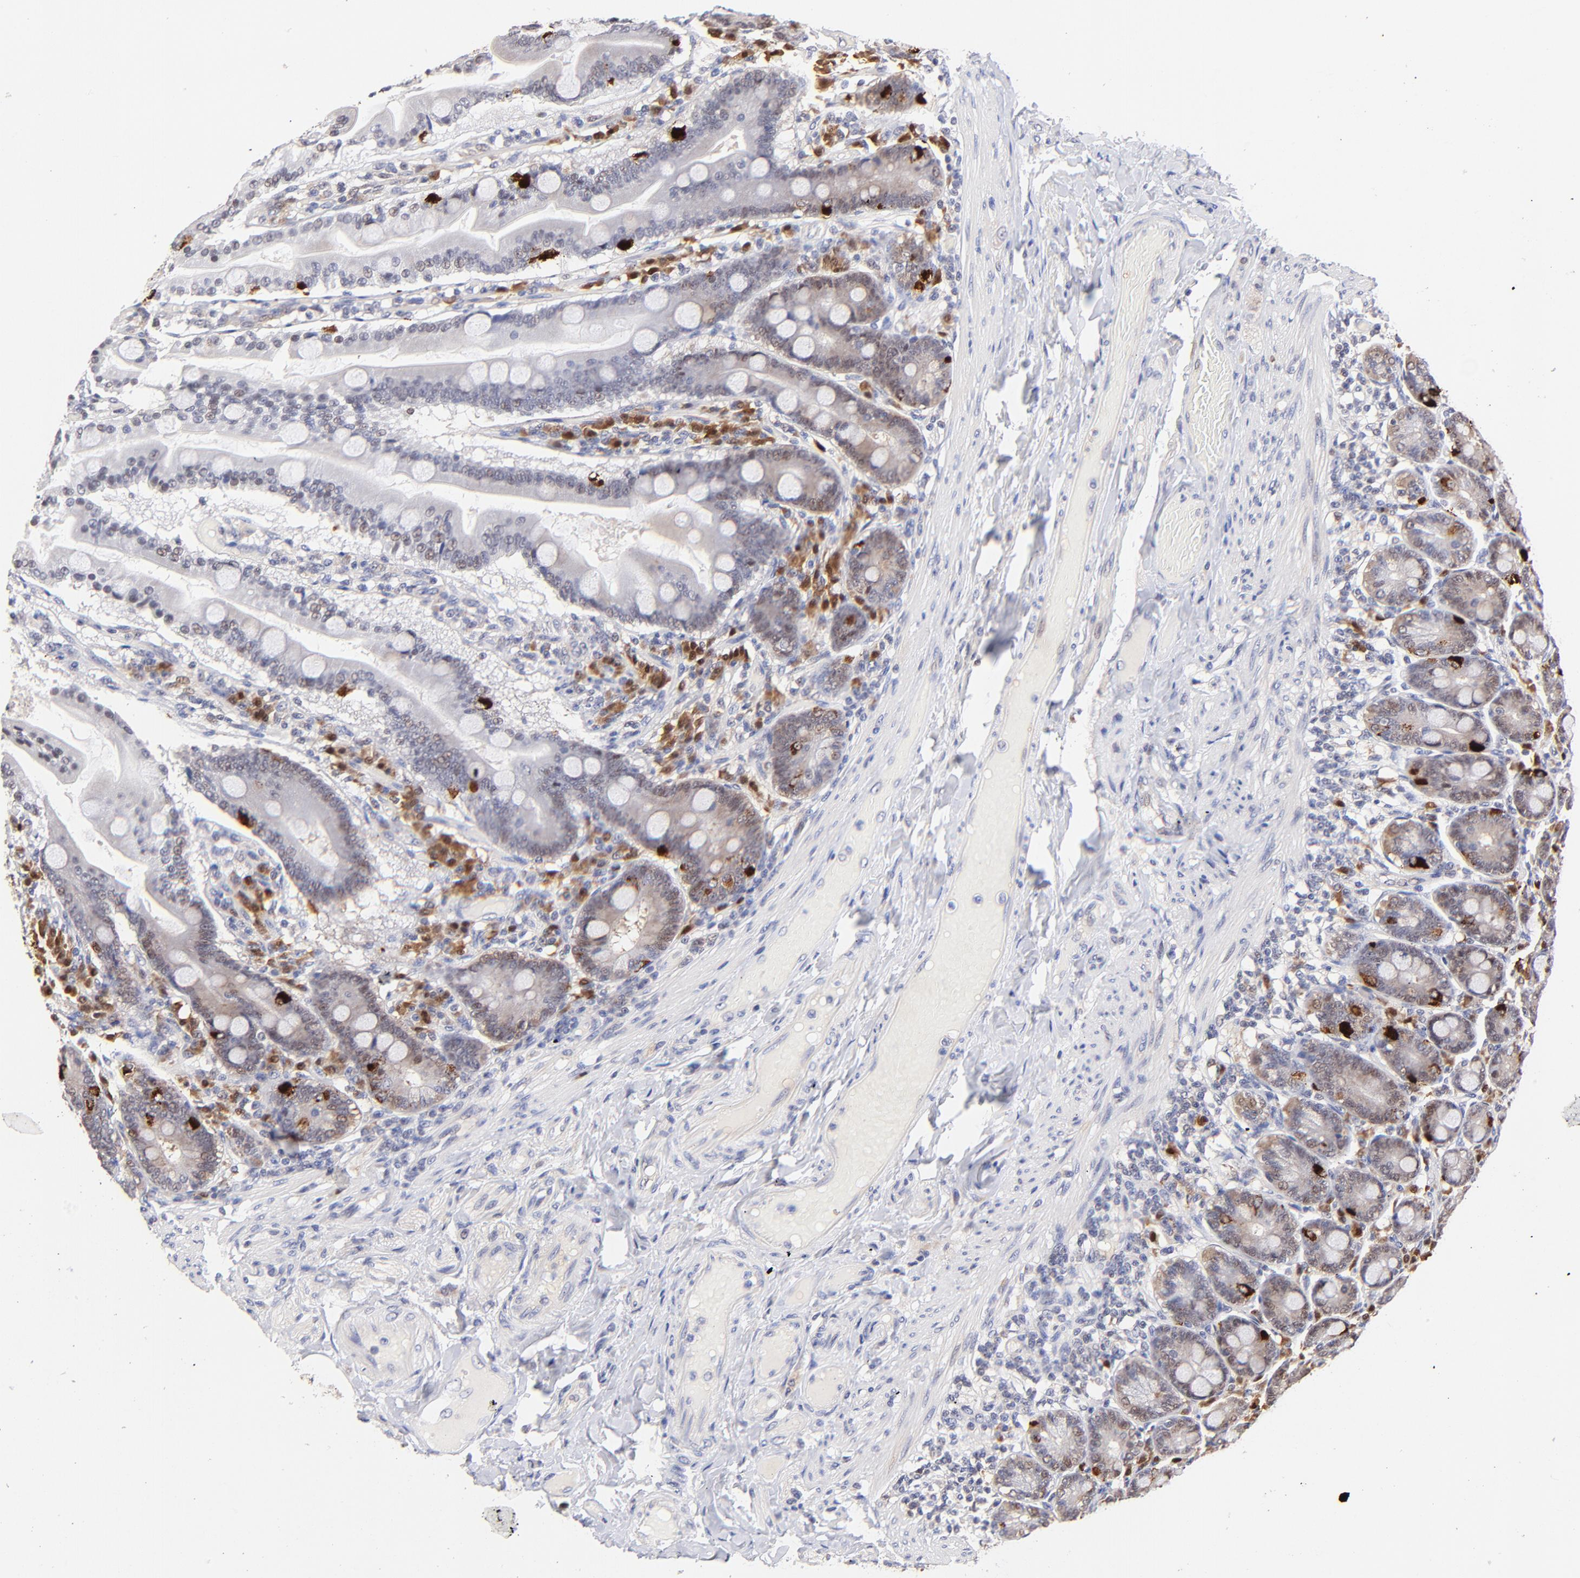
{"staining": {"intensity": "strong", "quantity": "<25%", "location": "nuclear"}, "tissue": "duodenum", "cell_type": "Glandular cells", "image_type": "normal", "snomed": [{"axis": "morphology", "description": "Normal tissue, NOS"}, {"axis": "topography", "description": "Duodenum"}], "caption": "Glandular cells reveal strong nuclear positivity in approximately <25% of cells in benign duodenum.", "gene": "ZNF155", "patient": {"sex": "female", "age": 64}}